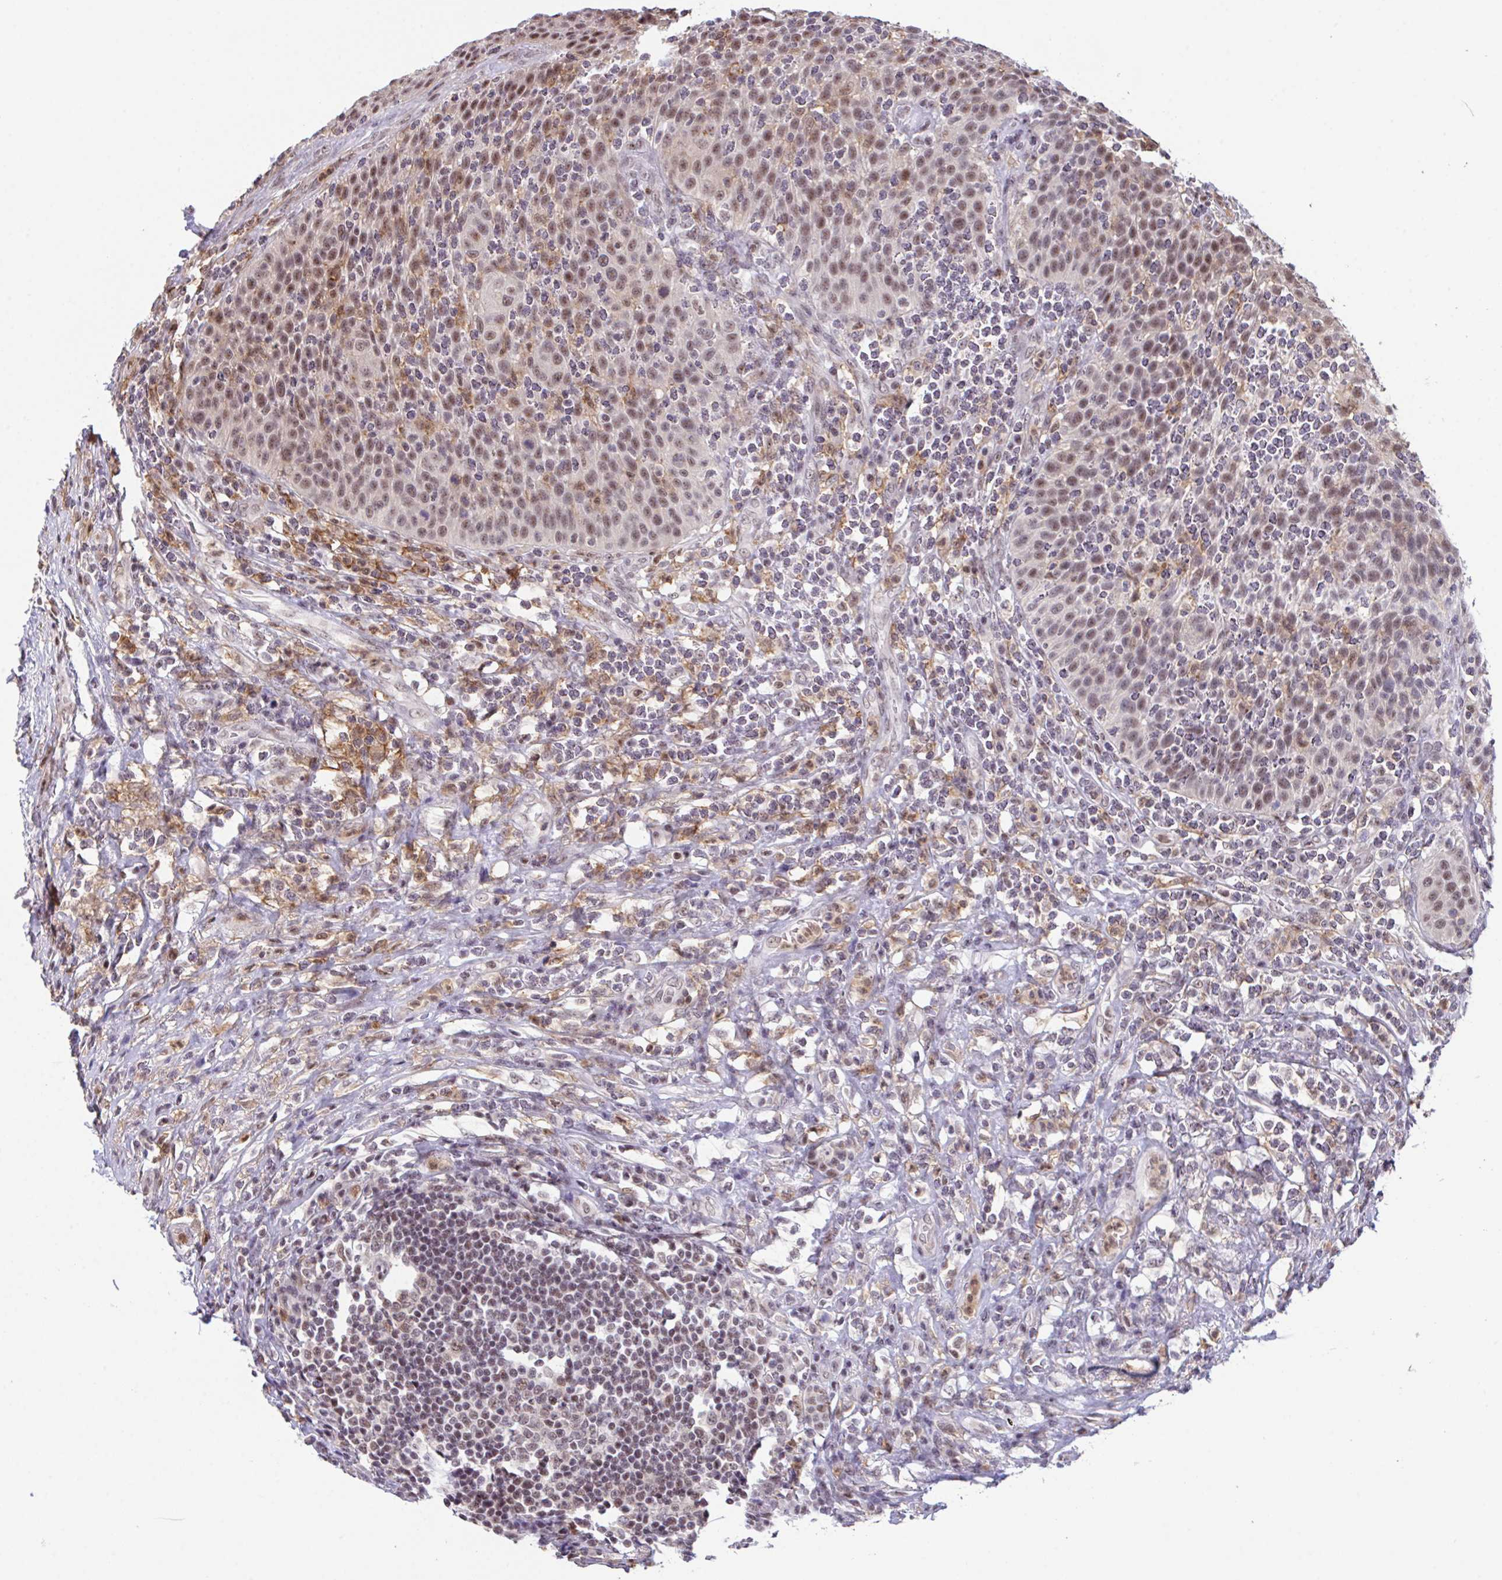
{"staining": {"intensity": "moderate", "quantity": ">75%", "location": "cytoplasmic/membranous,nuclear"}, "tissue": "urothelial cancer", "cell_type": "Tumor cells", "image_type": "cancer", "snomed": [{"axis": "morphology", "description": "Urothelial carcinoma, High grade"}, {"axis": "topography", "description": "Urinary bladder"}], "caption": "A micrograph showing moderate cytoplasmic/membranous and nuclear positivity in about >75% of tumor cells in urothelial cancer, as visualized by brown immunohistochemical staining.", "gene": "OR6K3", "patient": {"sex": "female", "age": 70}}